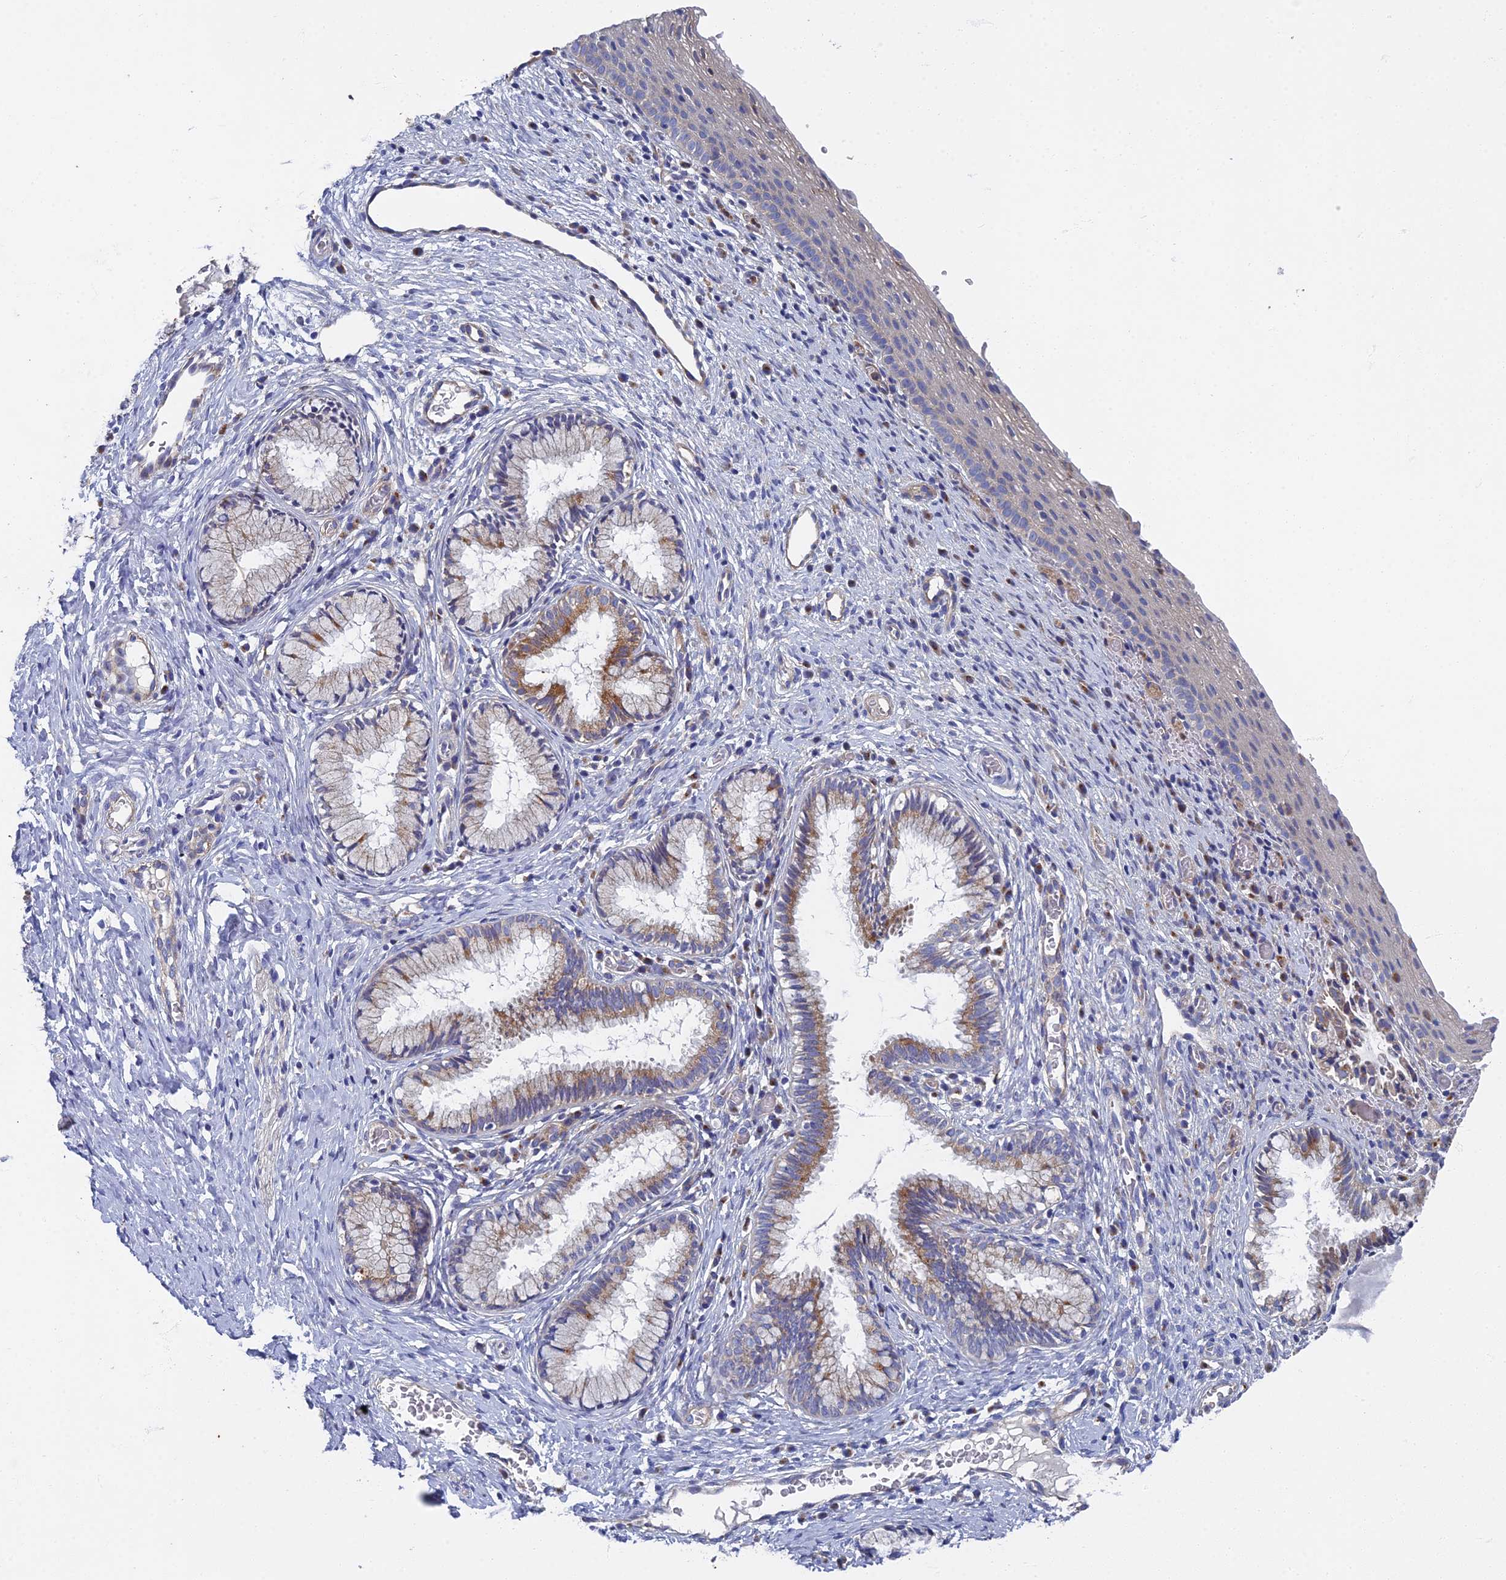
{"staining": {"intensity": "moderate", "quantity": "<25%", "location": "cytoplasmic/membranous"}, "tissue": "cervix", "cell_type": "Glandular cells", "image_type": "normal", "snomed": [{"axis": "morphology", "description": "Normal tissue, NOS"}, {"axis": "topography", "description": "Cervix"}], "caption": "A high-resolution micrograph shows IHC staining of benign cervix, which shows moderate cytoplasmic/membranous expression in approximately <25% of glandular cells. The protein of interest is shown in brown color, while the nuclei are stained blue.", "gene": "RNASEK", "patient": {"sex": "female", "age": 27}}